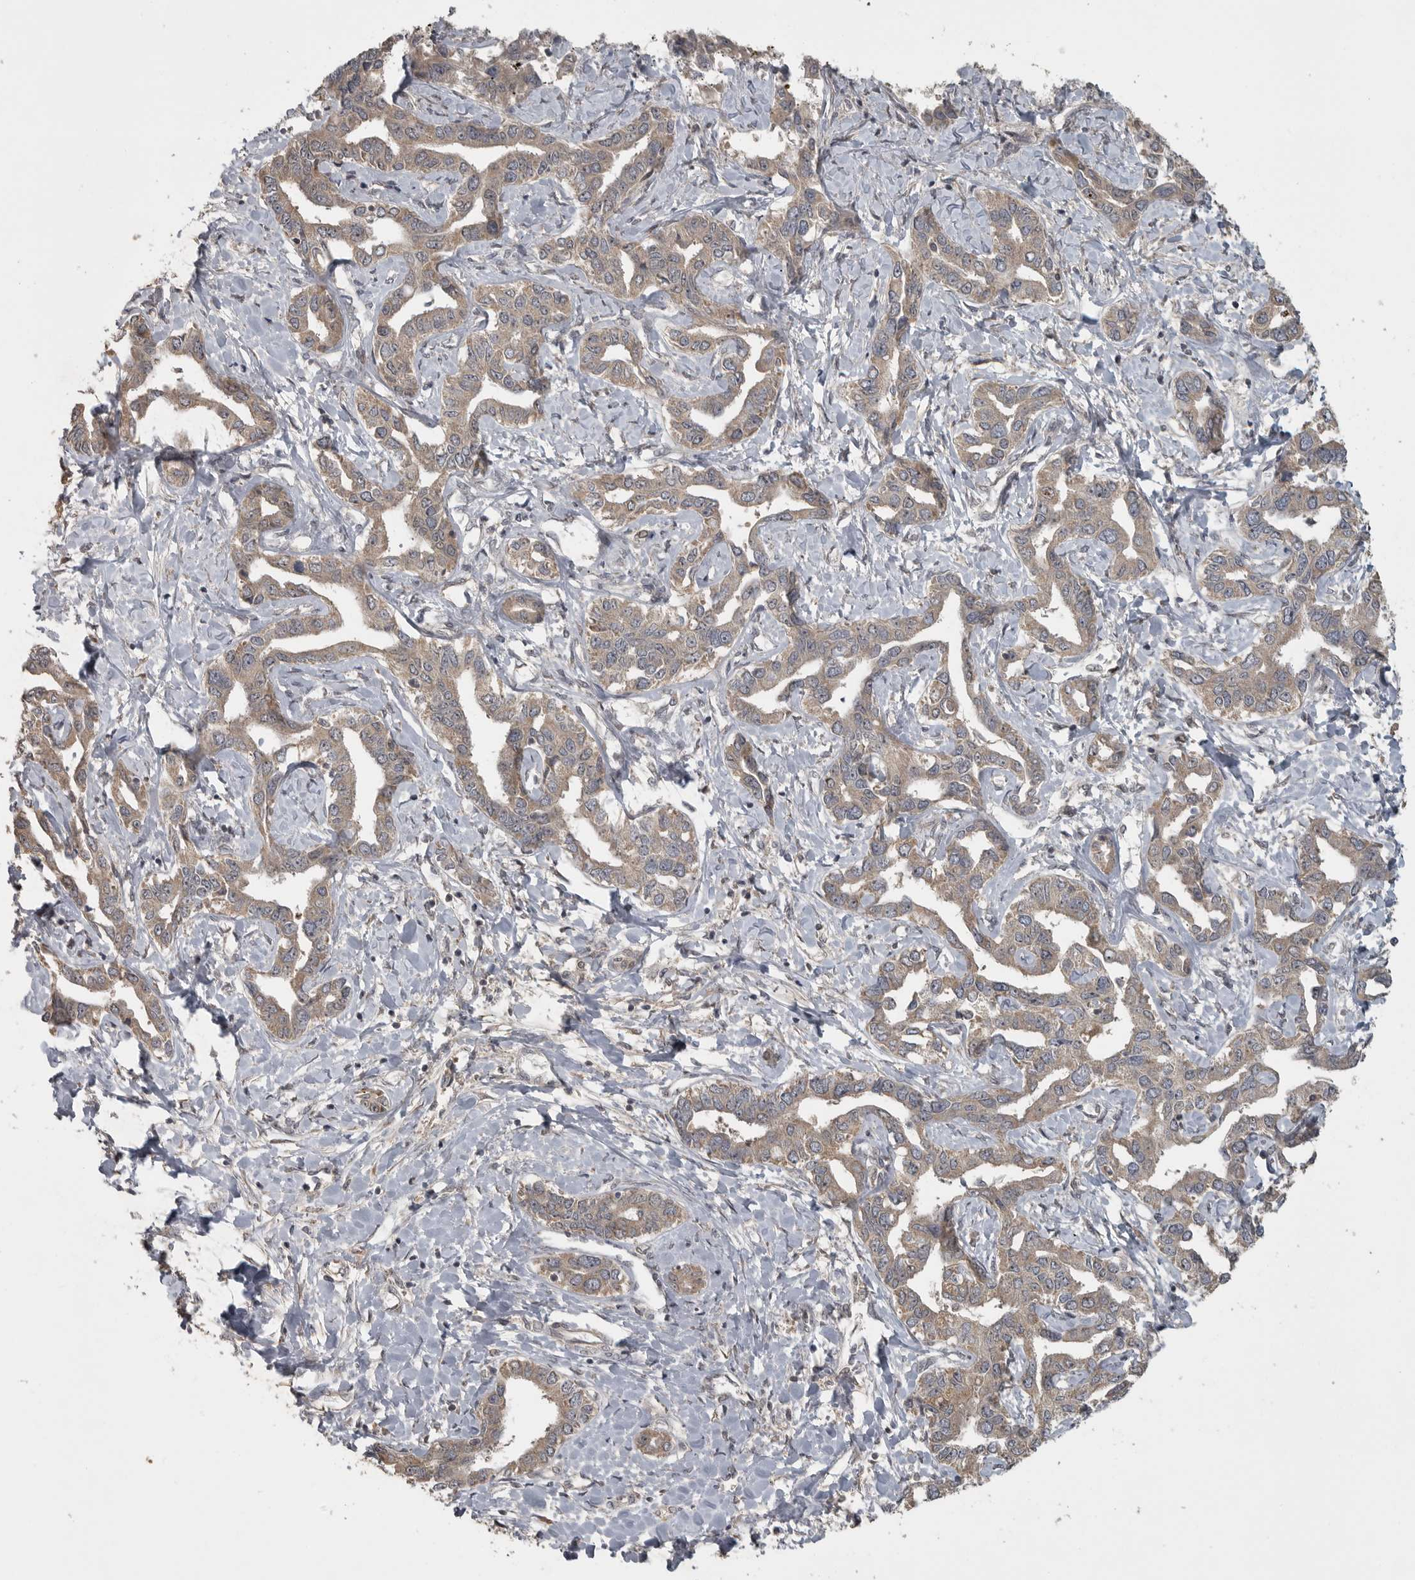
{"staining": {"intensity": "weak", "quantity": ">75%", "location": "cytoplasmic/membranous"}, "tissue": "liver cancer", "cell_type": "Tumor cells", "image_type": "cancer", "snomed": [{"axis": "morphology", "description": "Cholangiocarcinoma"}, {"axis": "topography", "description": "Liver"}], "caption": "The histopathology image reveals staining of liver cancer (cholangiocarcinoma), revealing weak cytoplasmic/membranous protein staining (brown color) within tumor cells.", "gene": "LLGL1", "patient": {"sex": "male", "age": 59}}